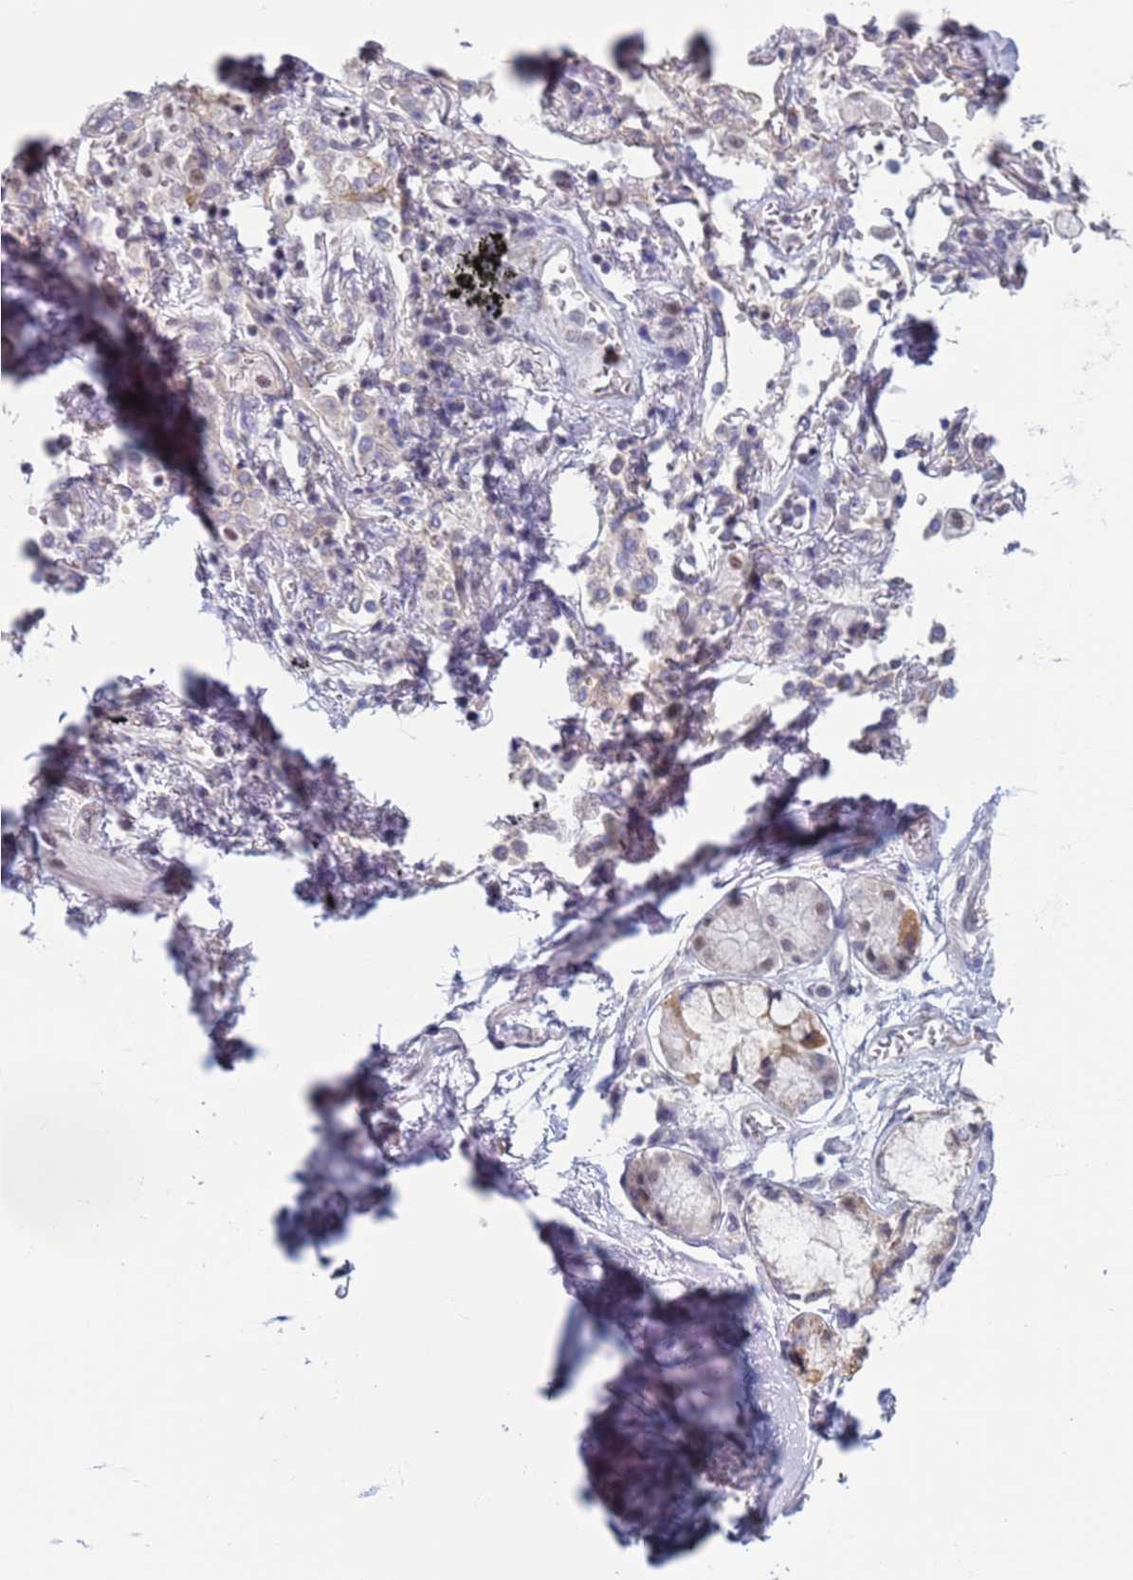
{"staining": {"intensity": "negative", "quantity": "none", "location": "none"}, "tissue": "adipose tissue", "cell_type": "Adipocytes", "image_type": "normal", "snomed": [{"axis": "morphology", "description": "Normal tissue, NOS"}, {"axis": "topography", "description": "Cartilage tissue"}], "caption": "IHC of normal human adipose tissue displays no expression in adipocytes. (DAB (3,3'-diaminobenzidine) immunohistochemistry (IHC) visualized using brightfield microscopy, high magnification).", "gene": "SAE1", "patient": {"sex": "male", "age": 73}}